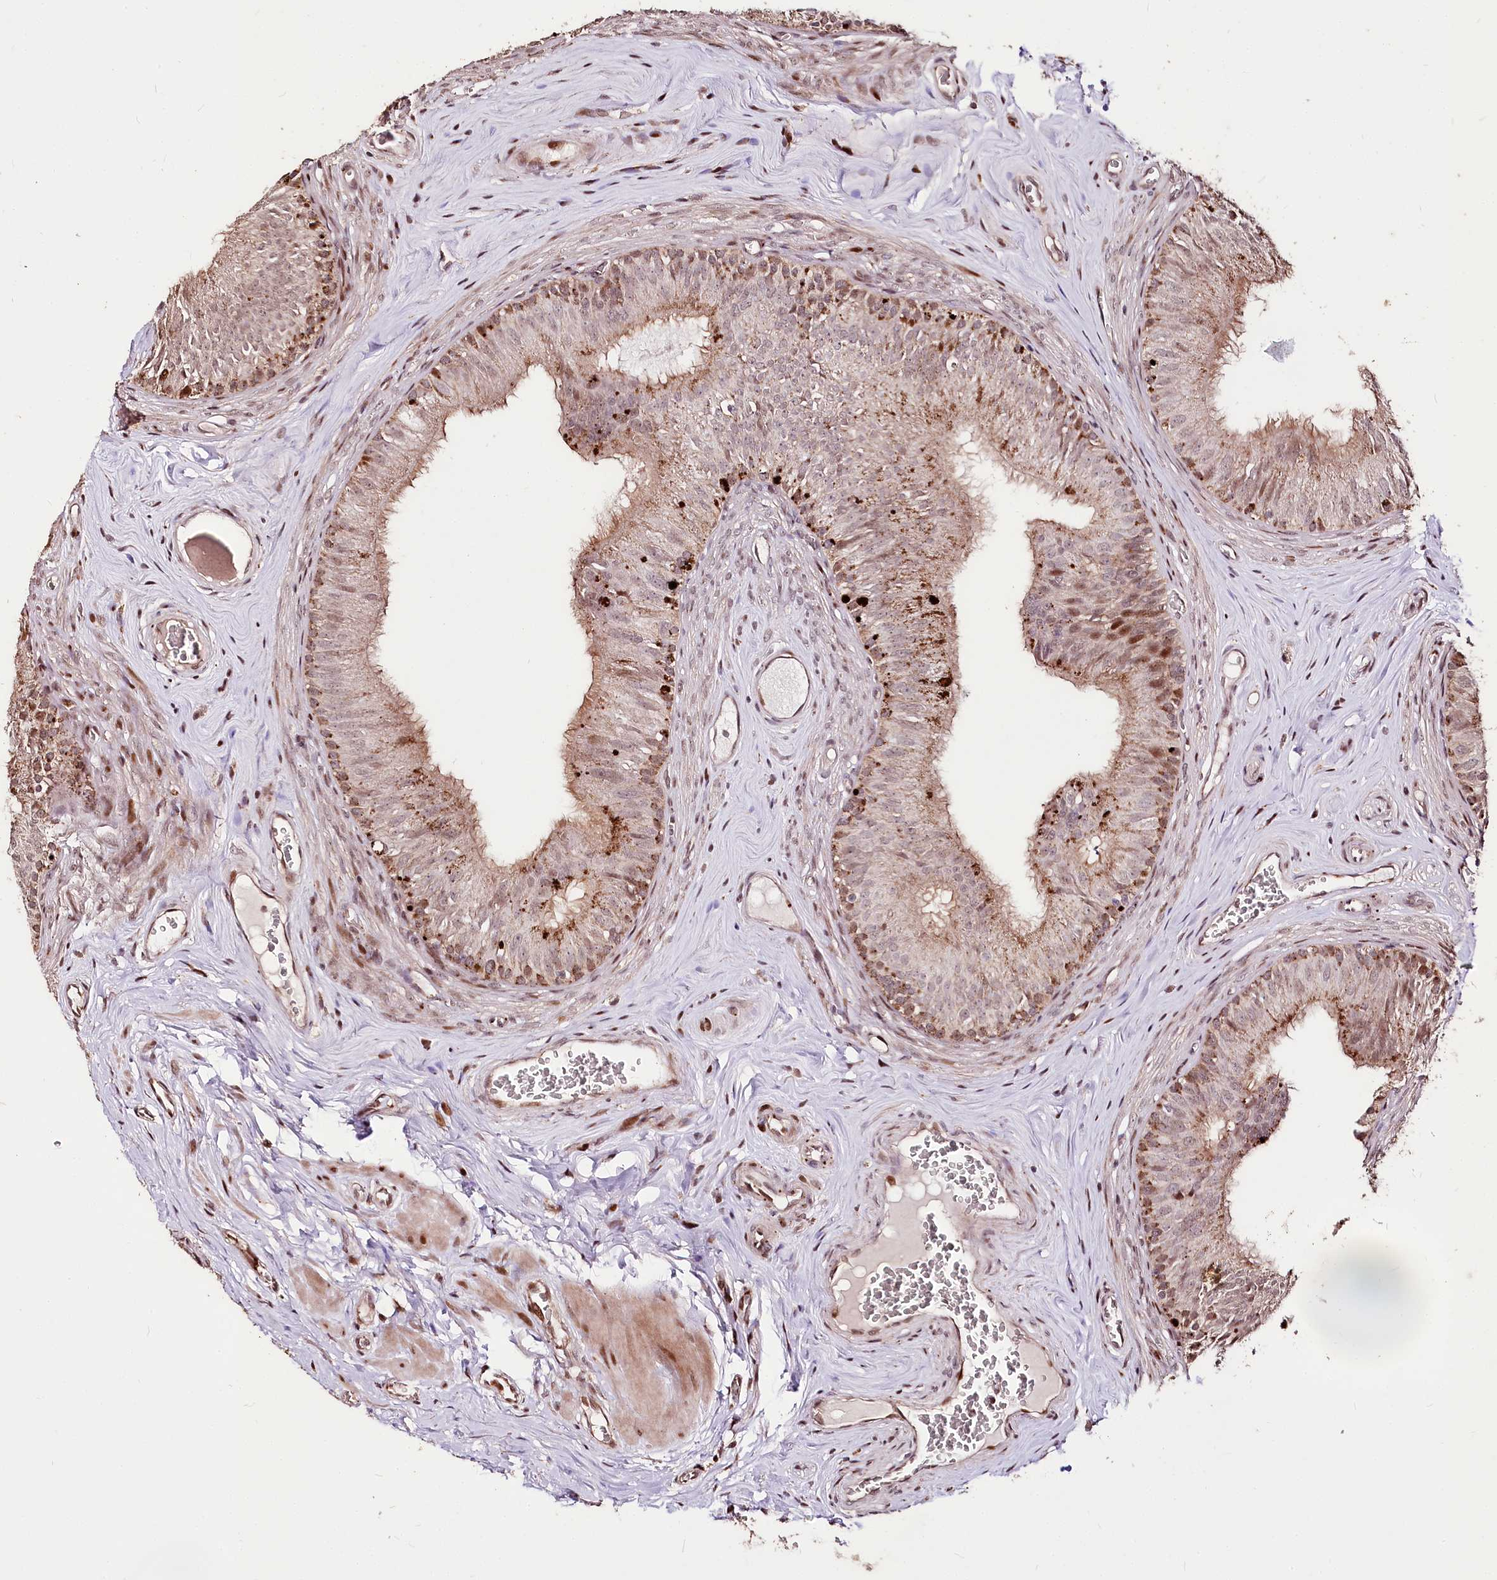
{"staining": {"intensity": "moderate", "quantity": ">75%", "location": "cytoplasmic/membranous,nuclear"}, "tissue": "epididymis", "cell_type": "Glandular cells", "image_type": "normal", "snomed": [{"axis": "morphology", "description": "Normal tissue, NOS"}, {"axis": "topography", "description": "Epididymis"}], "caption": "Moderate cytoplasmic/membranous,nuclear protein staining is seen in approximately >75% of glandular cells in epididymis. (IHC, brightfield microscopy, high magnification).", "gene": "CARD19", "patient": {"sex": "male", "age": 46}}